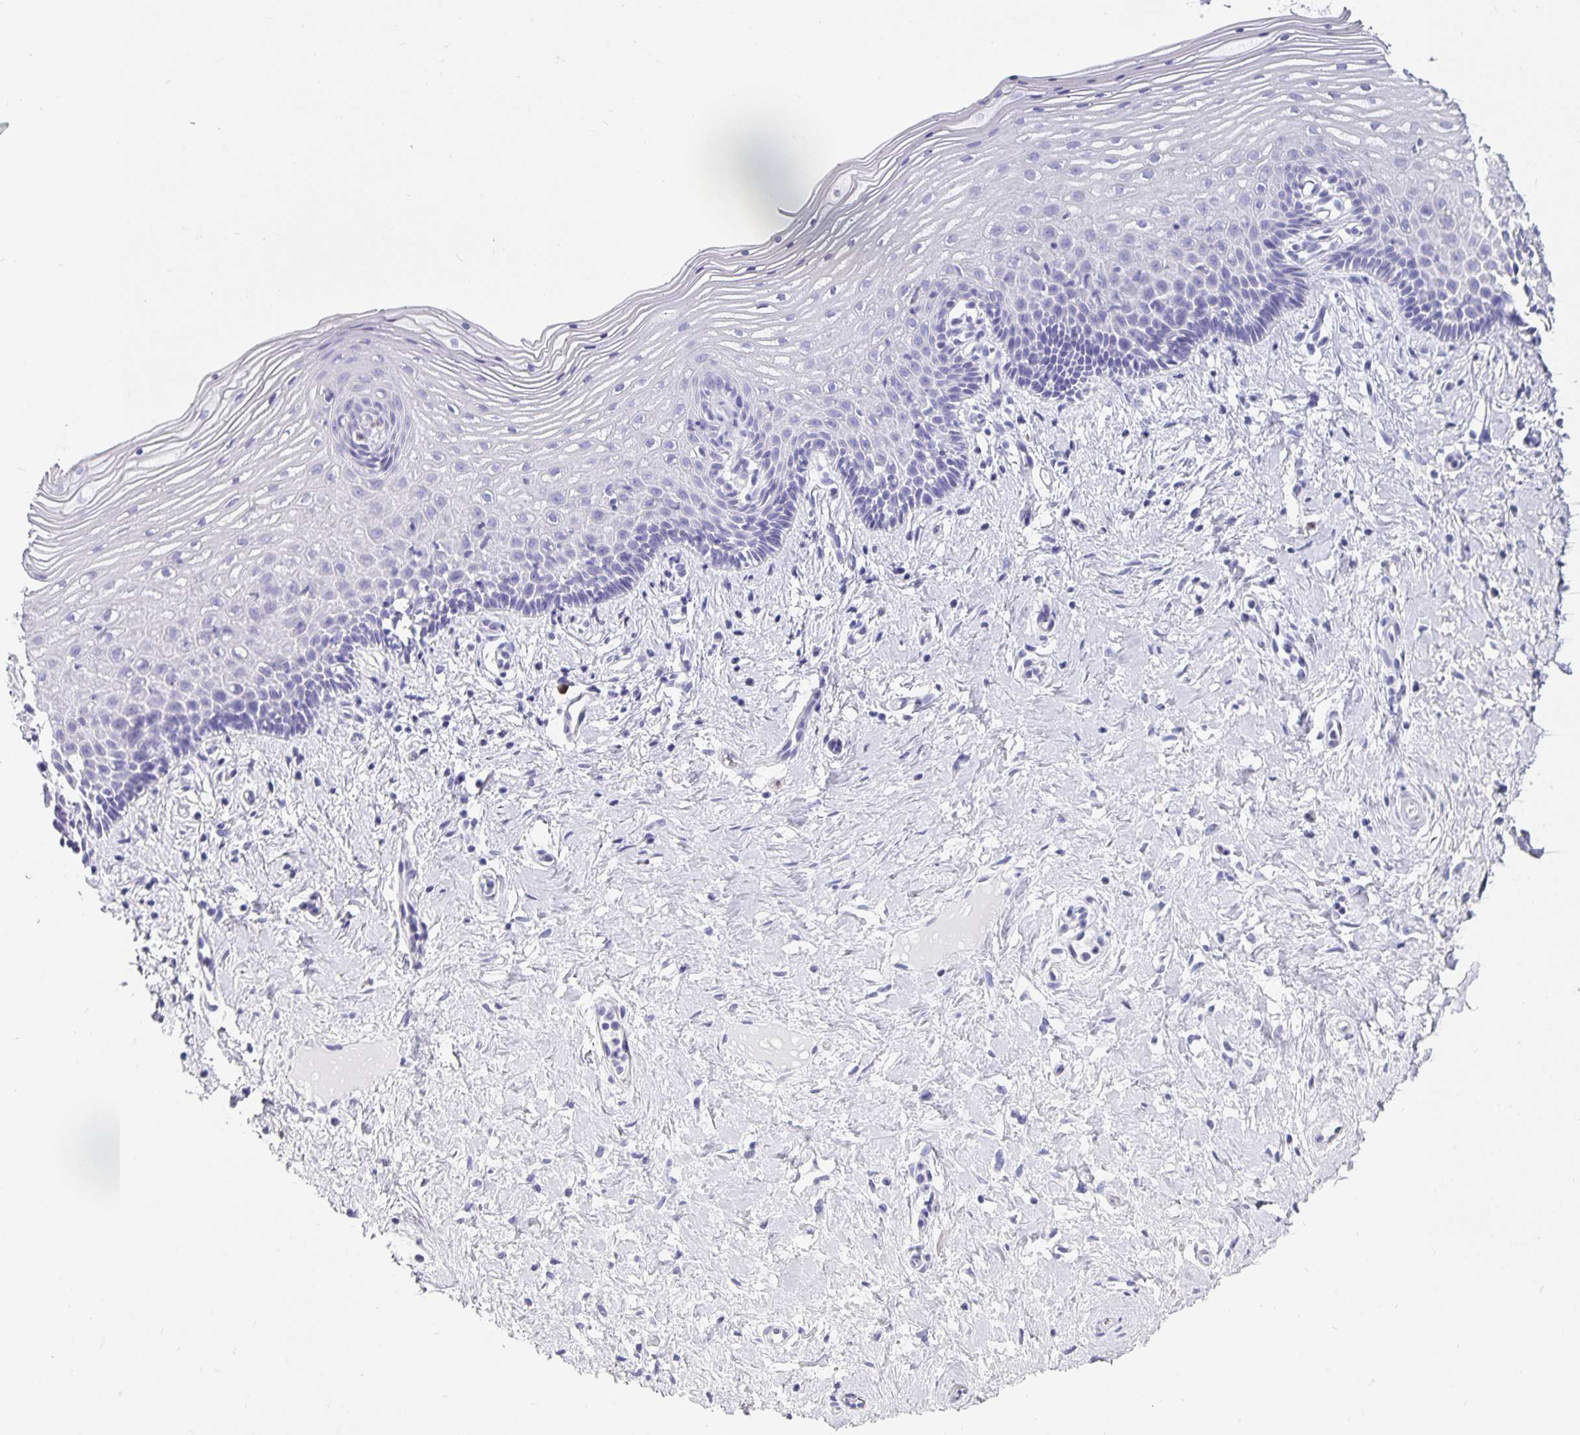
{"staining": {"intensity": "negative", "quantity": "none", "location": "none"}, "tissue": "vagina", "cell_type": "Squamous epithelial cells", "image_type": "normal", "snomed": [{"axis": "morphology", "description": "Normal tissue, NOS"}, {"axis": "topography", "description": "Vagina"}], "caption": "DAB (3,3'-diaminobenzidine) immunohistochemical staining of normal vagina reveals no significant expression in squamous epithelial cells.", "gene": "CHGA", "patient": {"sex": "female", "age": 42}}